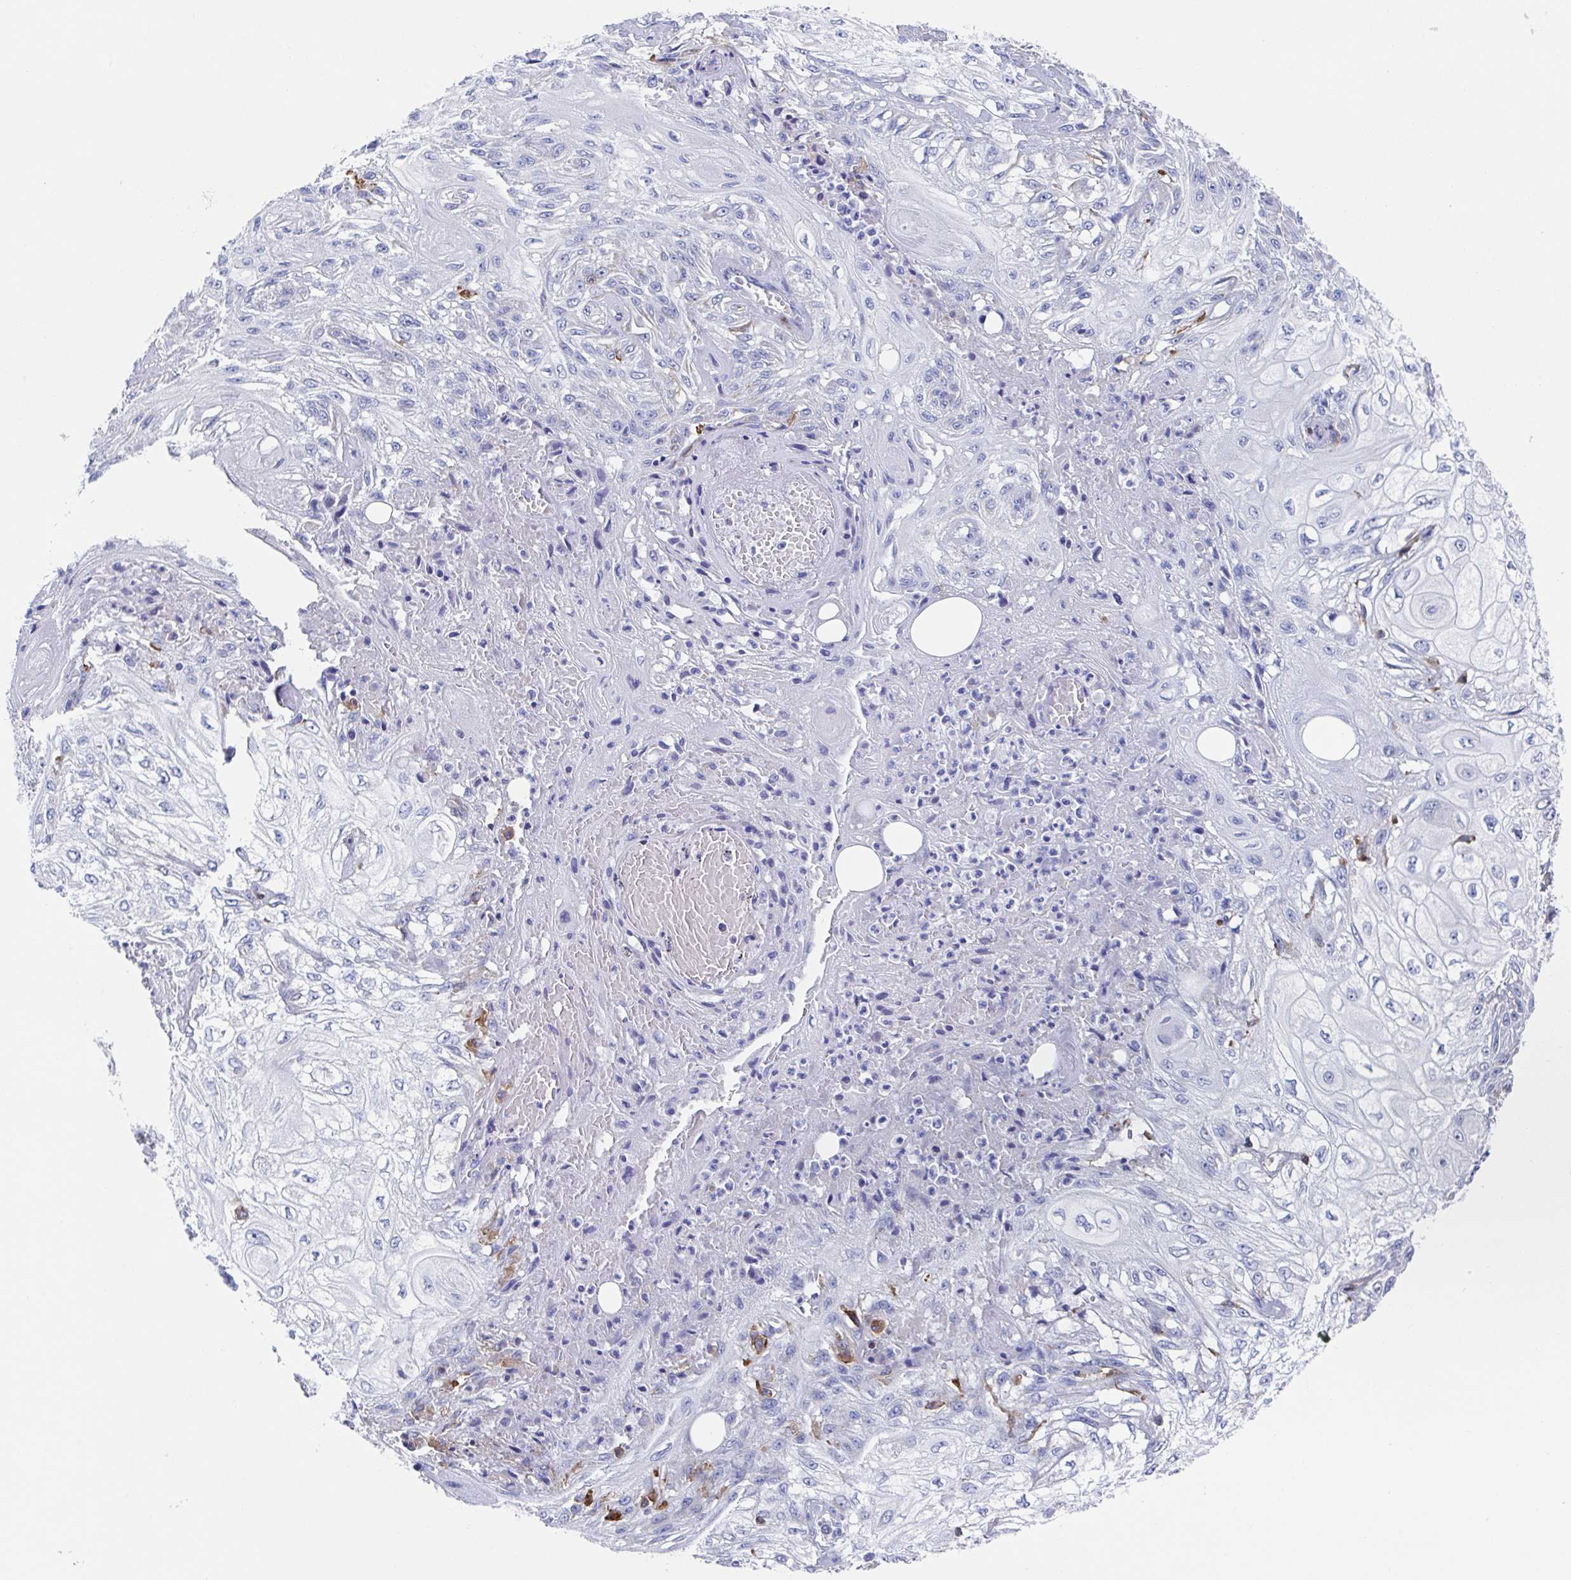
{"staining": {"intensity": "negative", "quantity": "none", "location": "none"}, "tissue": "skin cancer", "cell_type": "Tumor cells", "image_type": "cancer", "snomed": [{"axis": "morphology", "description": "Squamous cell carcinoma, NOS"}, {"axis": "morphology", "description": "Squamous cell carcinoma, metastatic, NOS"}, {"axis": "topography", "description": "Skin"}, {"axis": "topography", "description": "Lymph node"}], "caption": "There is no significant expression in tumor cells of skin cancer.", "gene": "FCGR3A", "patient": {"sex": "male", "age": 75}}